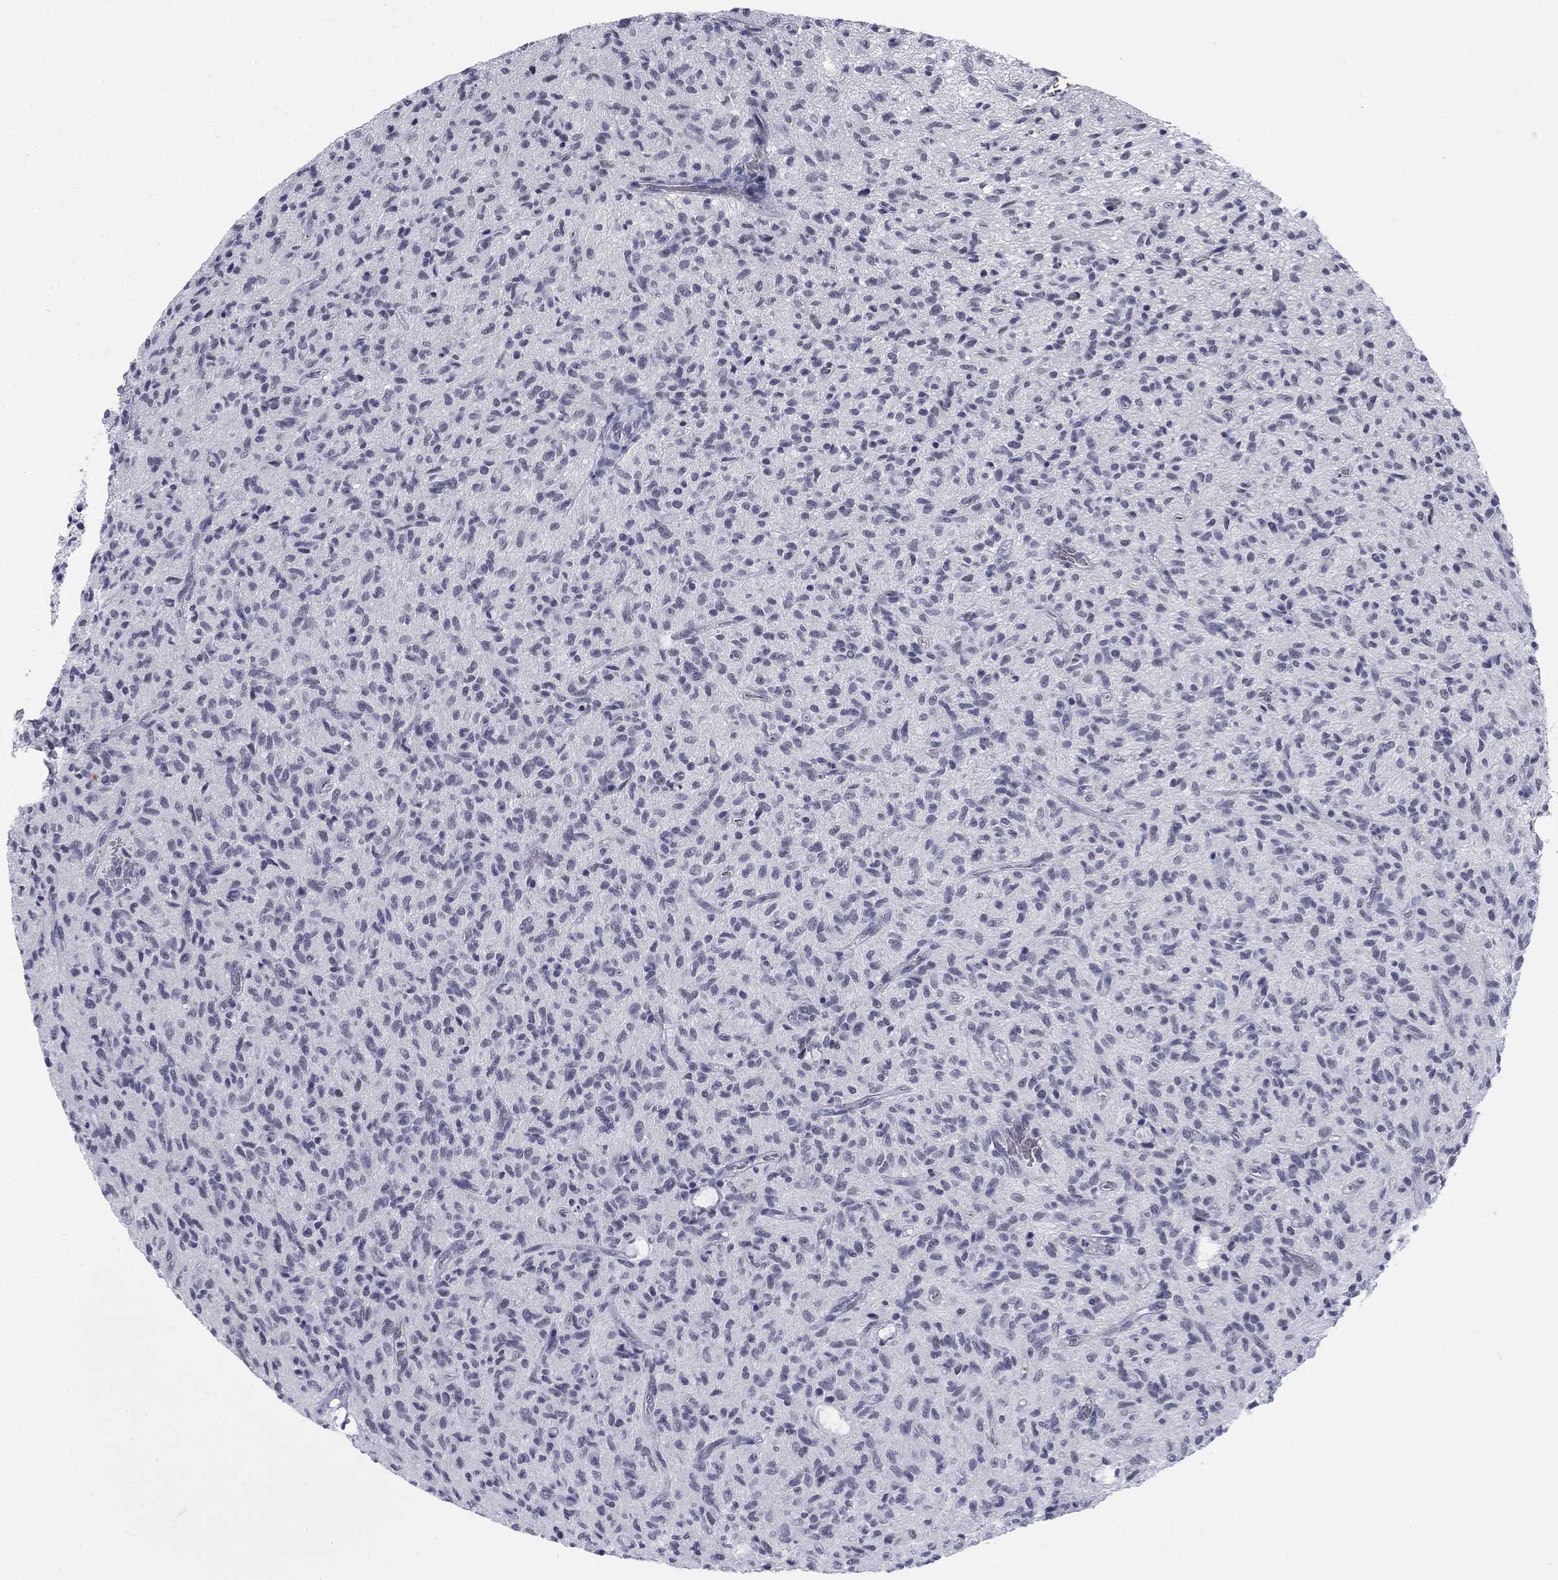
{"staining": {"intensity": "negative", "quantity": "none", "location": "none"}, "tissue": "glioma", "cell_type": "Tumor cells", "image_type": "cancer", "snomed": [{"axis": "morphology", "description": "Glioma, malignant, High grade"}, {"axis": "topography", "description": "Brain"}], "caption": "Immunohistochemistry of human glioma shows no positivity in tumor cells.", "gene": "DMTN", "patient": {"sex": "male", "age": 64}}